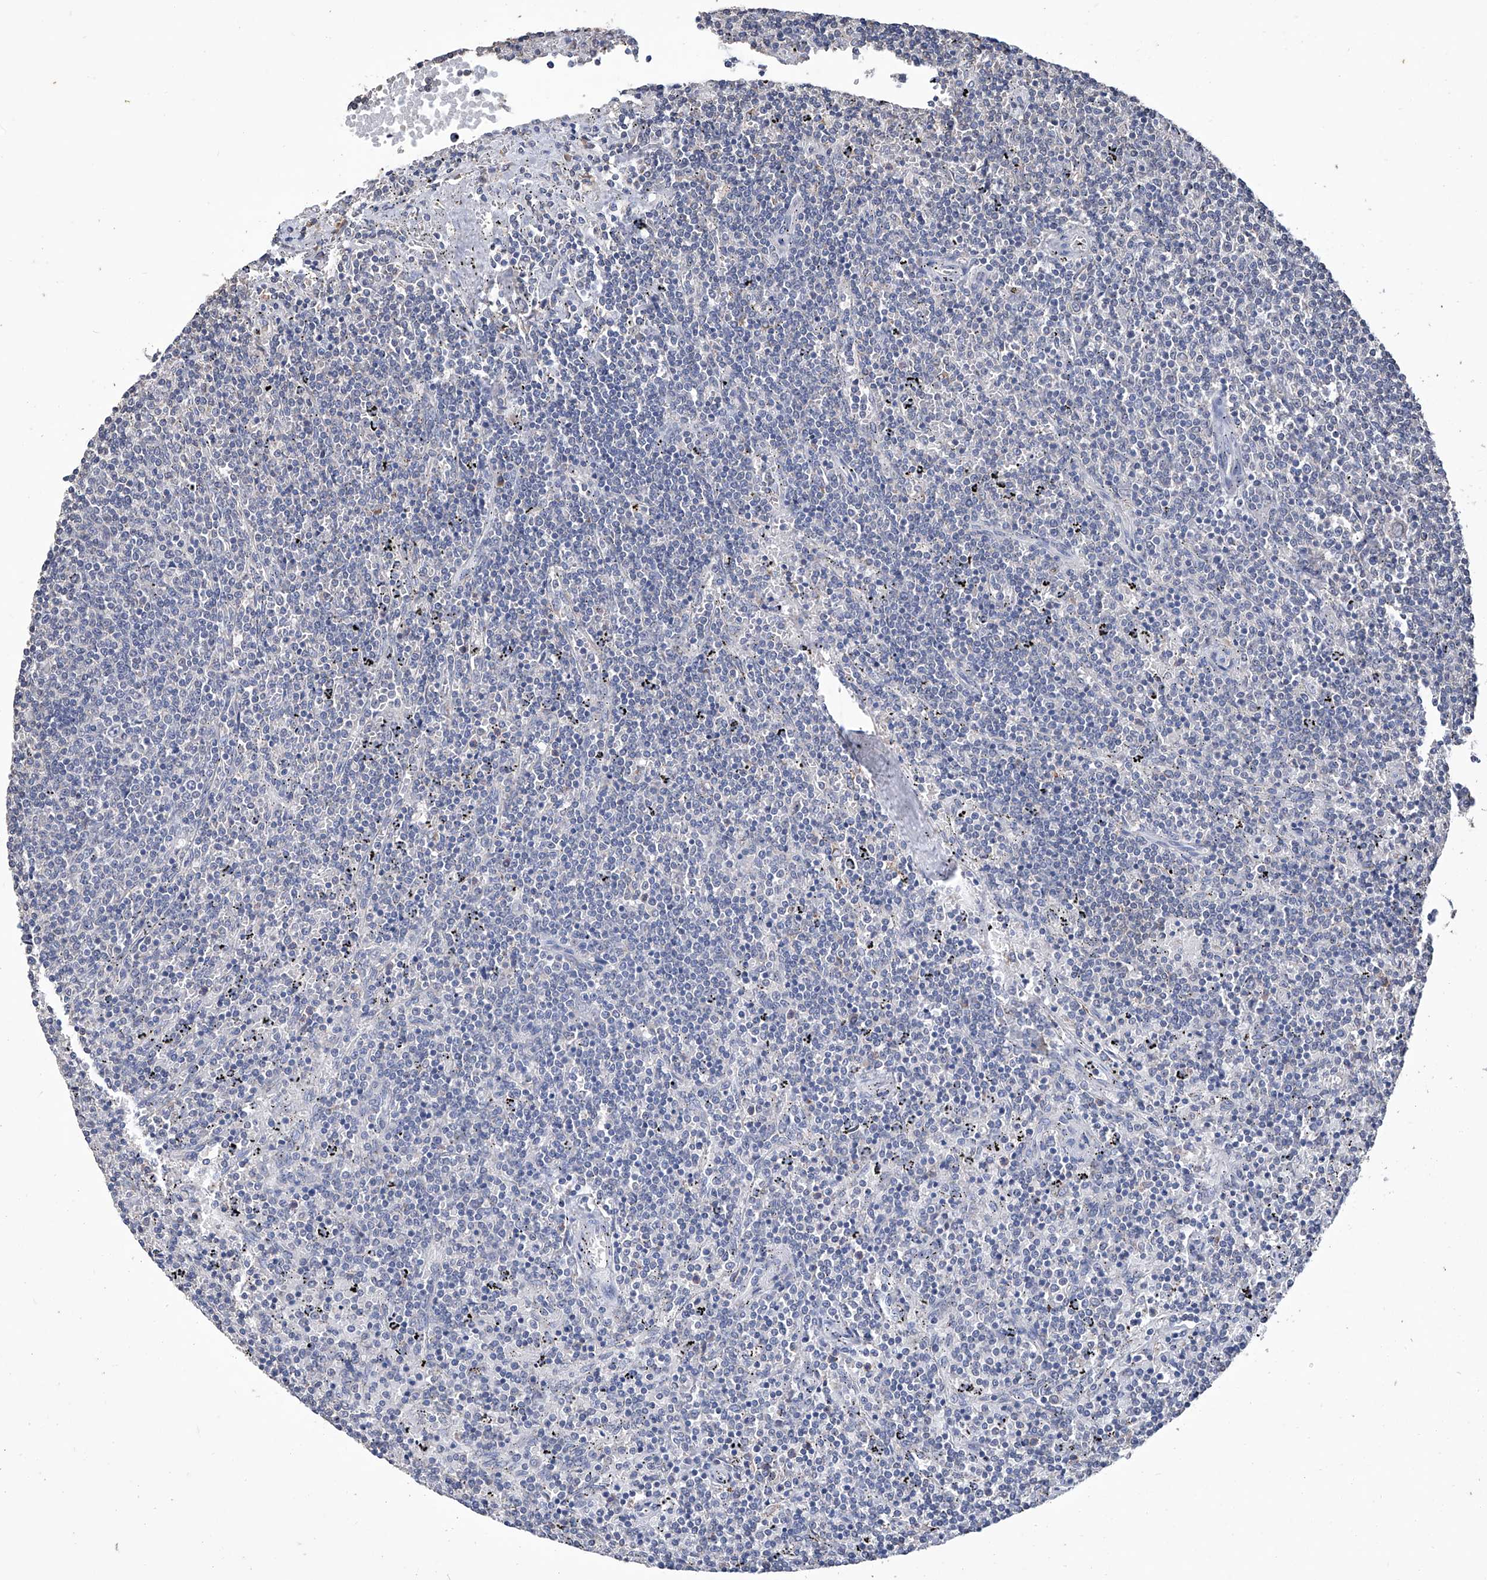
{"staining": {"intensity": "negative", "quantity": "none", "location": "none"}, "tissue": "lymphoma", "cell_type": "Tumor cells", "image_type": "cancer", "snomed": [{"axis": "morphology", "description": "Malignant lymphoma, non-Hodgkin's type, Low grade"}, {"axis": "topography", "description": "Spleen"}], "caption": "Immunohistochemistry (IHC) photomicrograph of lymphoma stained for a protein (brown), which reveals no positivity in tumor cells.", "gene": "GPT", "patient": {"sex": "female", "age": 50}}